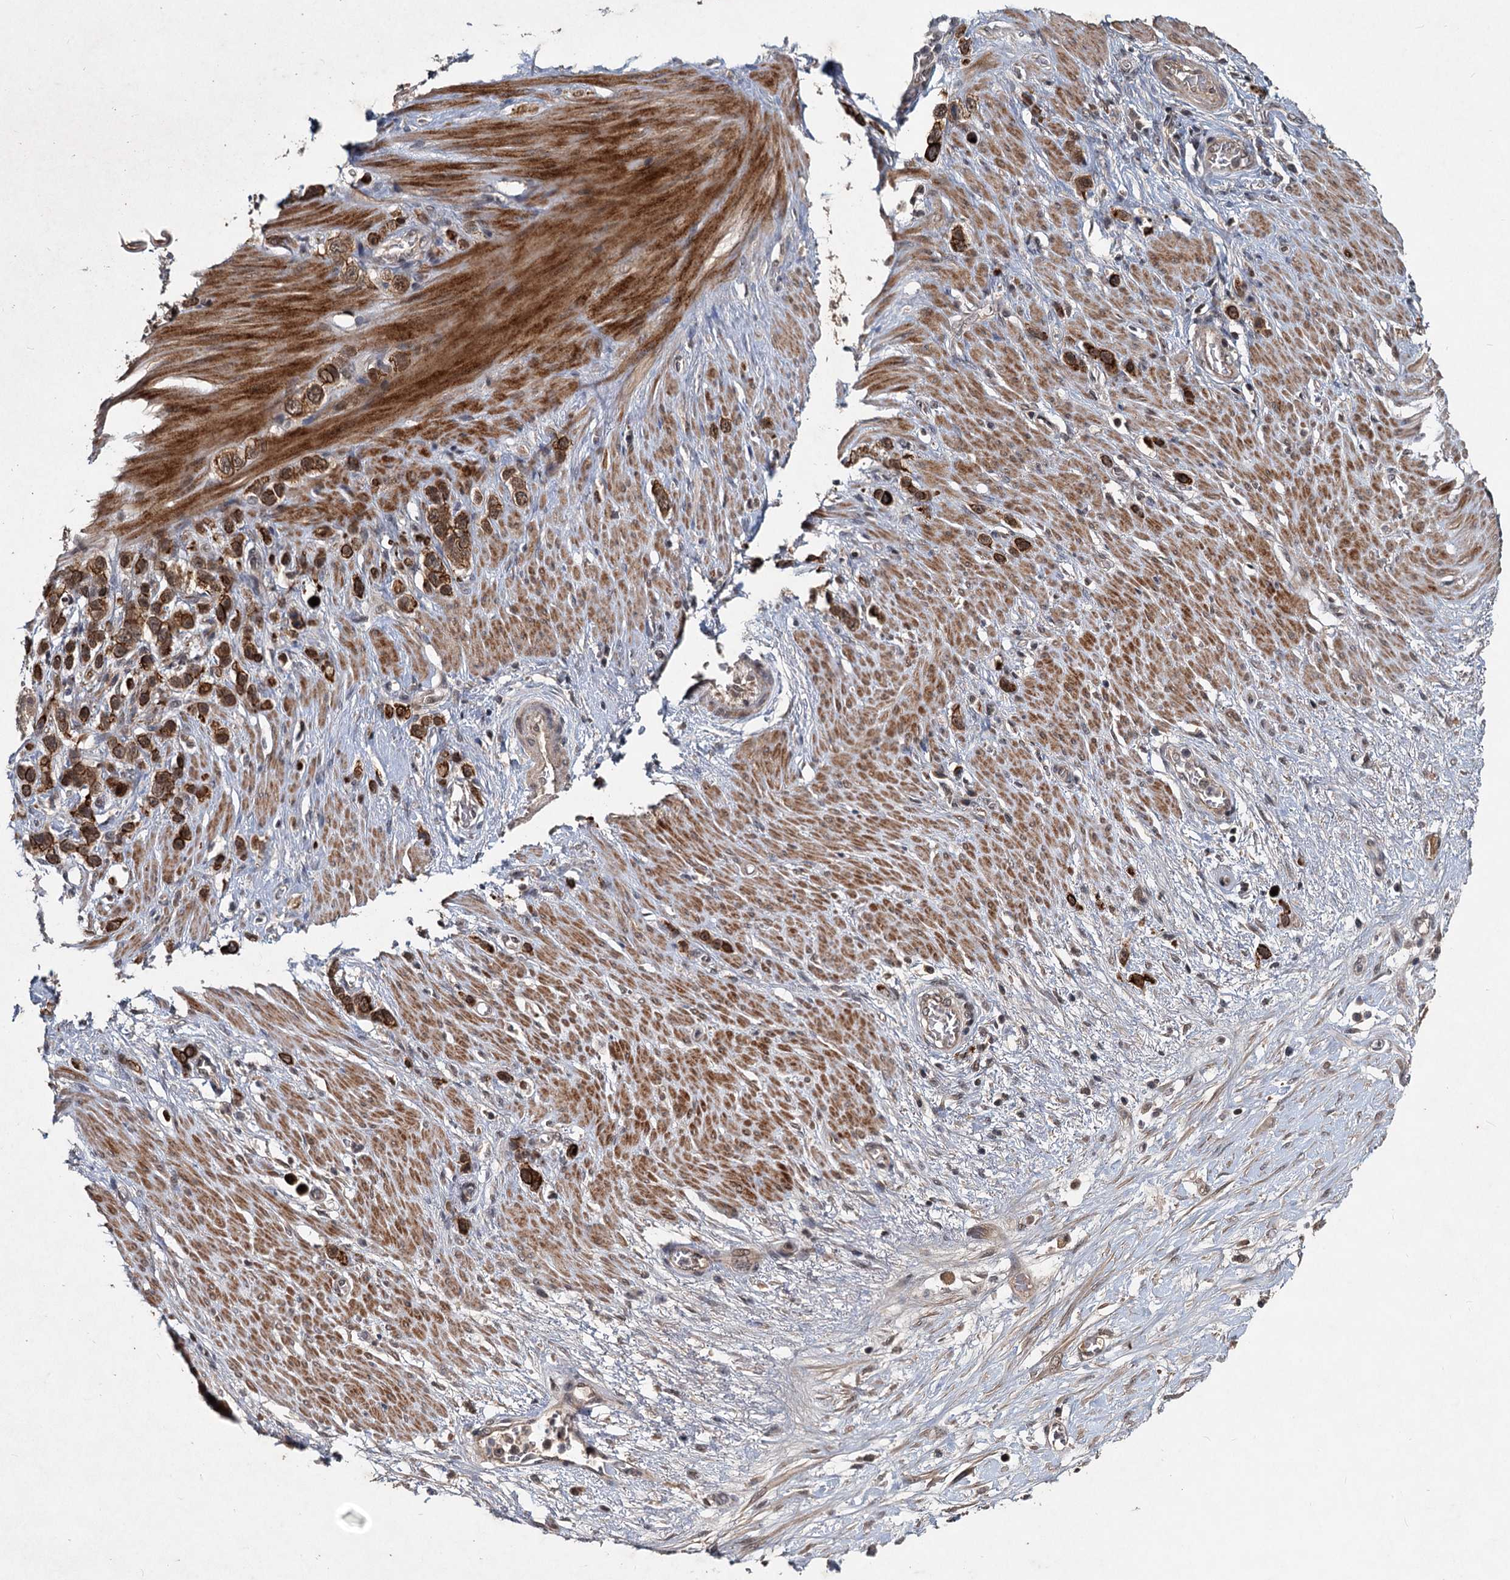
{"staining": {"intensity": "strong", "quantity": ">75%", "location": "cytoplasmic/membranous"}, "tissue": "stomach cancer", "cell_type": "Tumor cells", "image_type": "cancer", "snomed": [{"axis": "morphology", "description": "Adenocarcinoma, NOS"}, {"axis": "morphology", "description": "Adenocarcinoma, High grade"}, {"axis": "topography", "description": "Stomach, upper"}, {"axis": "topography", "description": "Stomach, lower"}], "caption": "DAB (3,3'-diaminobenzidine) immunohistochemical staining of human stomach cancer reveals strong cytoplasmic/membranous protein expression in approximately >75% of tumor cells.", "gene": "RITA1", "patient": {"sex": "female", "age": 65}}